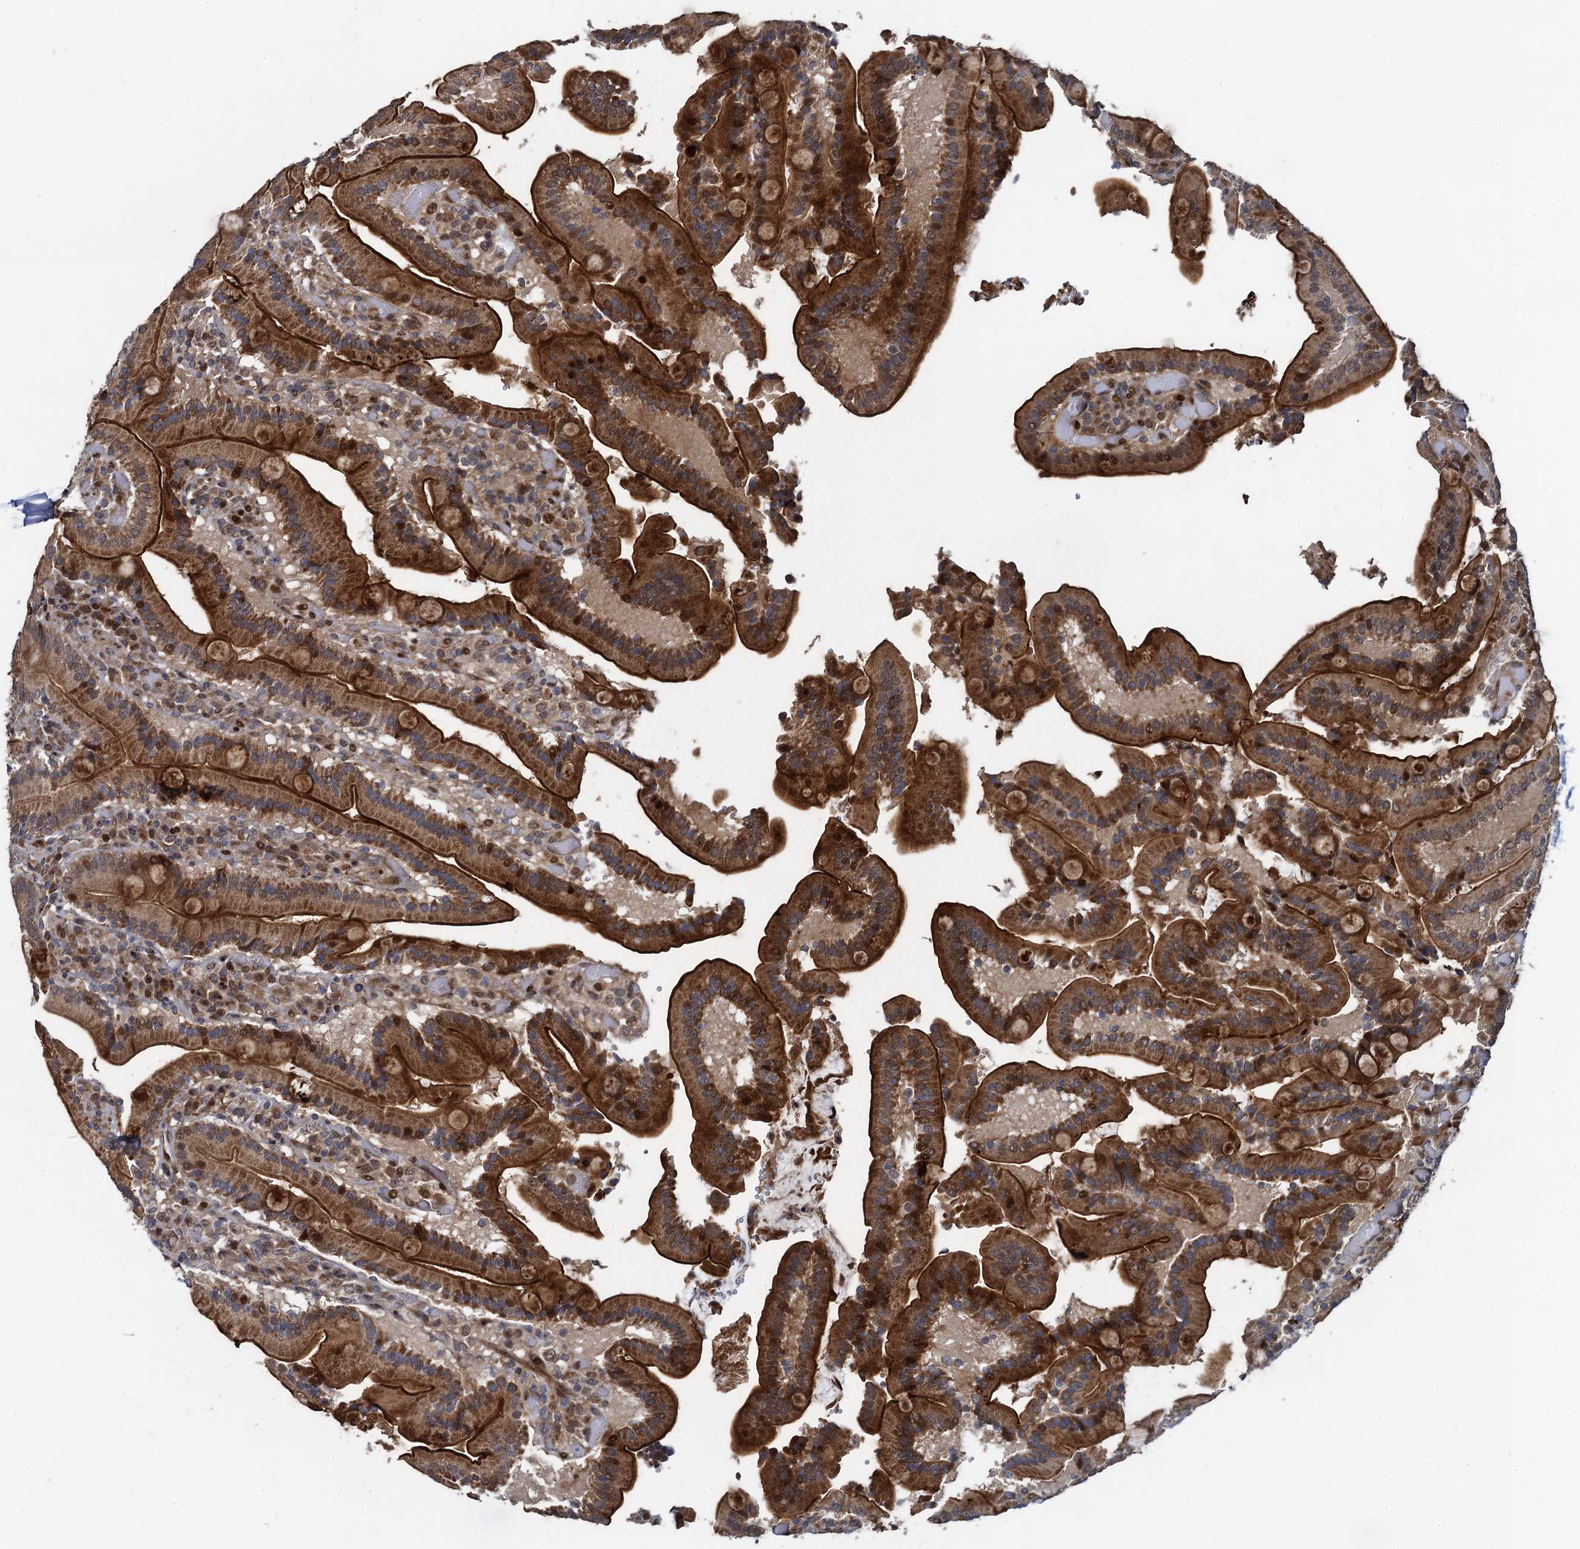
{"staining": {"intensity": "strong", "quantity": ">75%", "location": "cytoplasmic/membranous,nuclear"}, "tissue": "duodenum", "cell_type": "Glandular cells", "image_type": "normal", "snomed": [{"axis": "morphology", "description": "Normal tissue, NOS"}, {"axis": "topography", "description": "Duodenum"}], "caption": "This image displays normal duodenum stained with immunohistochemistry to label a protein in brown. The cytoplasmic/membranous,nuclear of glandular cells show strong positivity for the protein. Nuclei are counter-stained blue.", "gene": "ATOSA", "patient": {"sex": "female", "age": 62}}